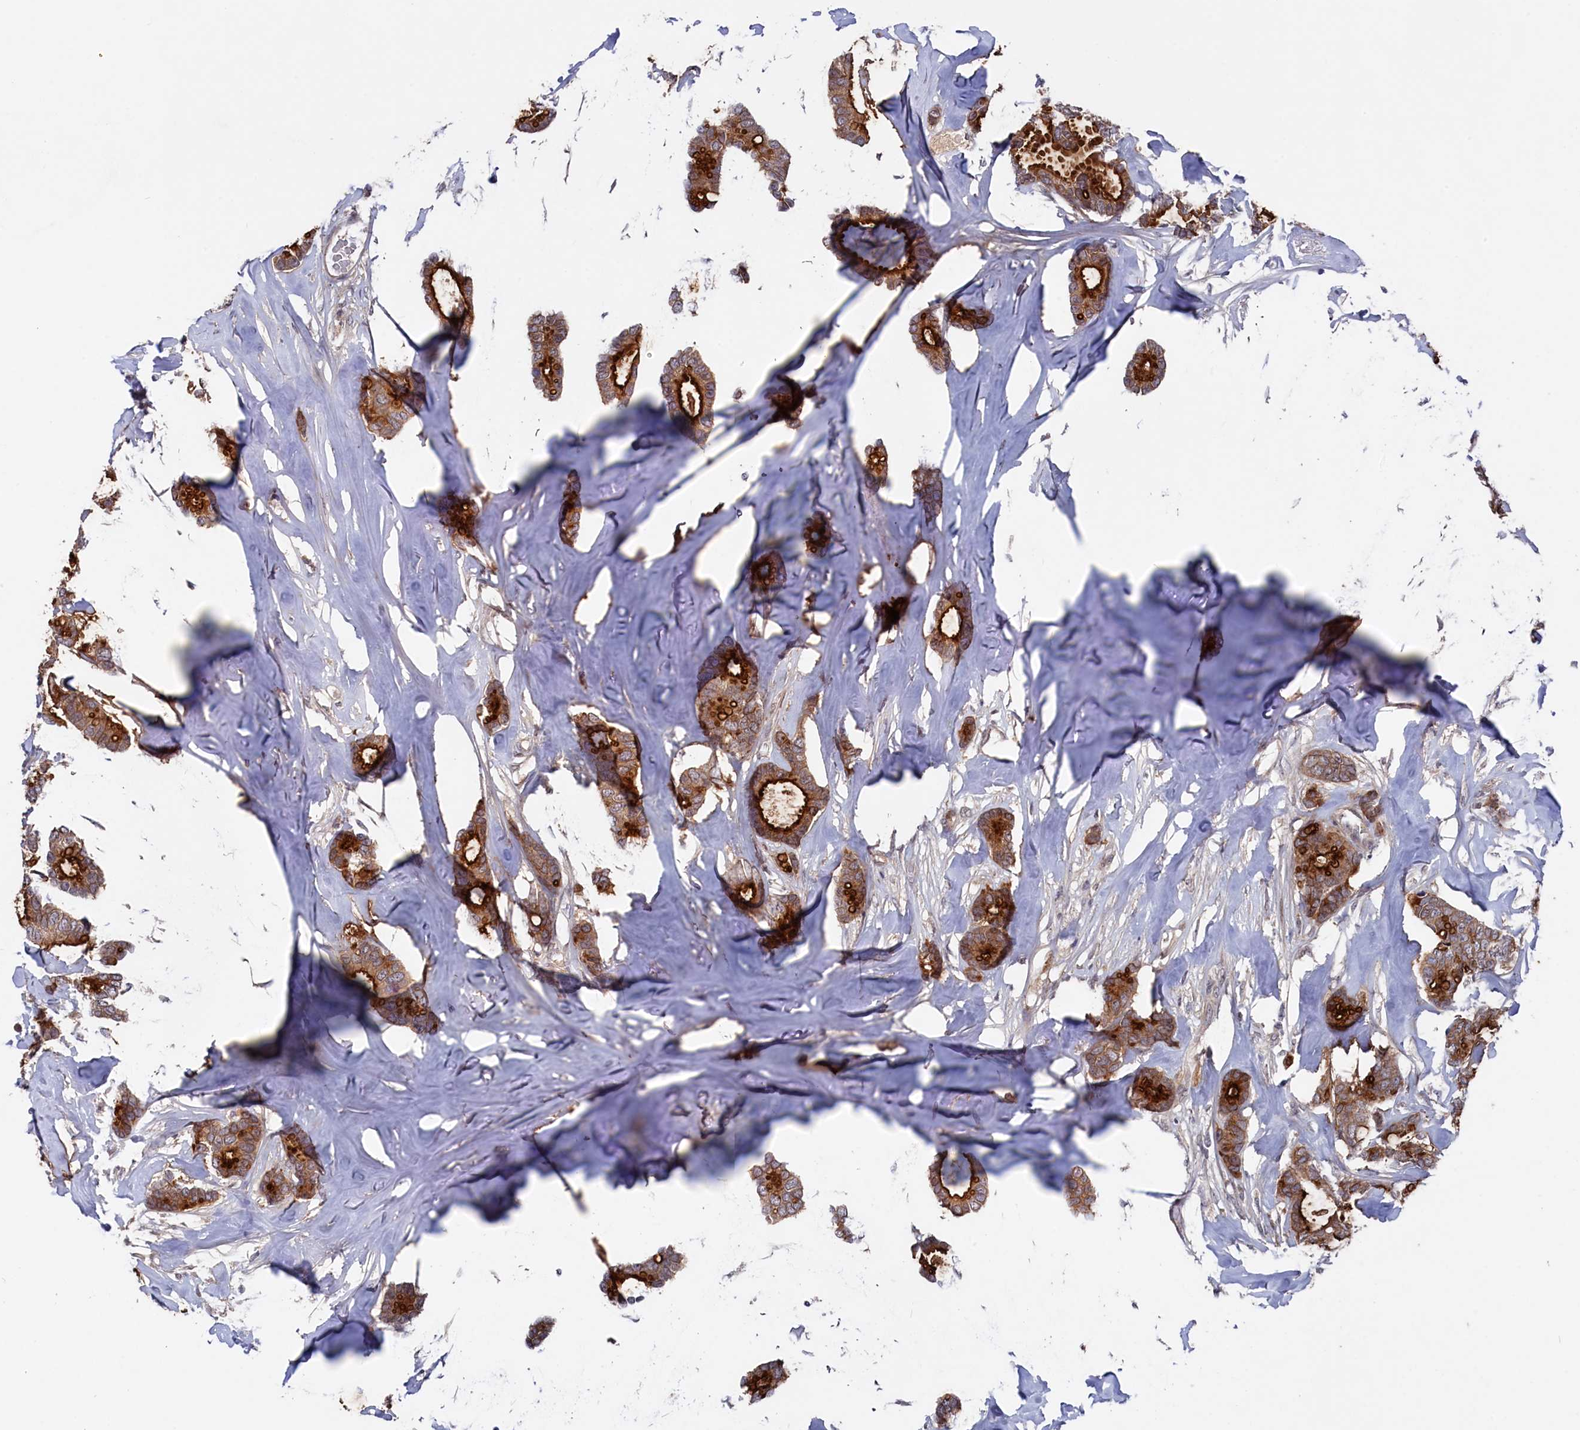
{"staining": {"intensity": "strong", "quantity": ">75%", "location": "cytoplasmic/membranous"}, "tissue": "breast cancer", "cell_type": "Tumor cells", "image_type": "cancer", "snomed": [{"axis": "morphology", "description": "Duct carcinoma"}, {"axis": "topography", "description": "Breast"}], "caption": "Tumor cells exhibit high levels of strong cytoplasmic/membranous expression in approximately >75% of cells in breast cancer.", "gene": "TMC5", "patient": {"sex": "female", "age": 87}}